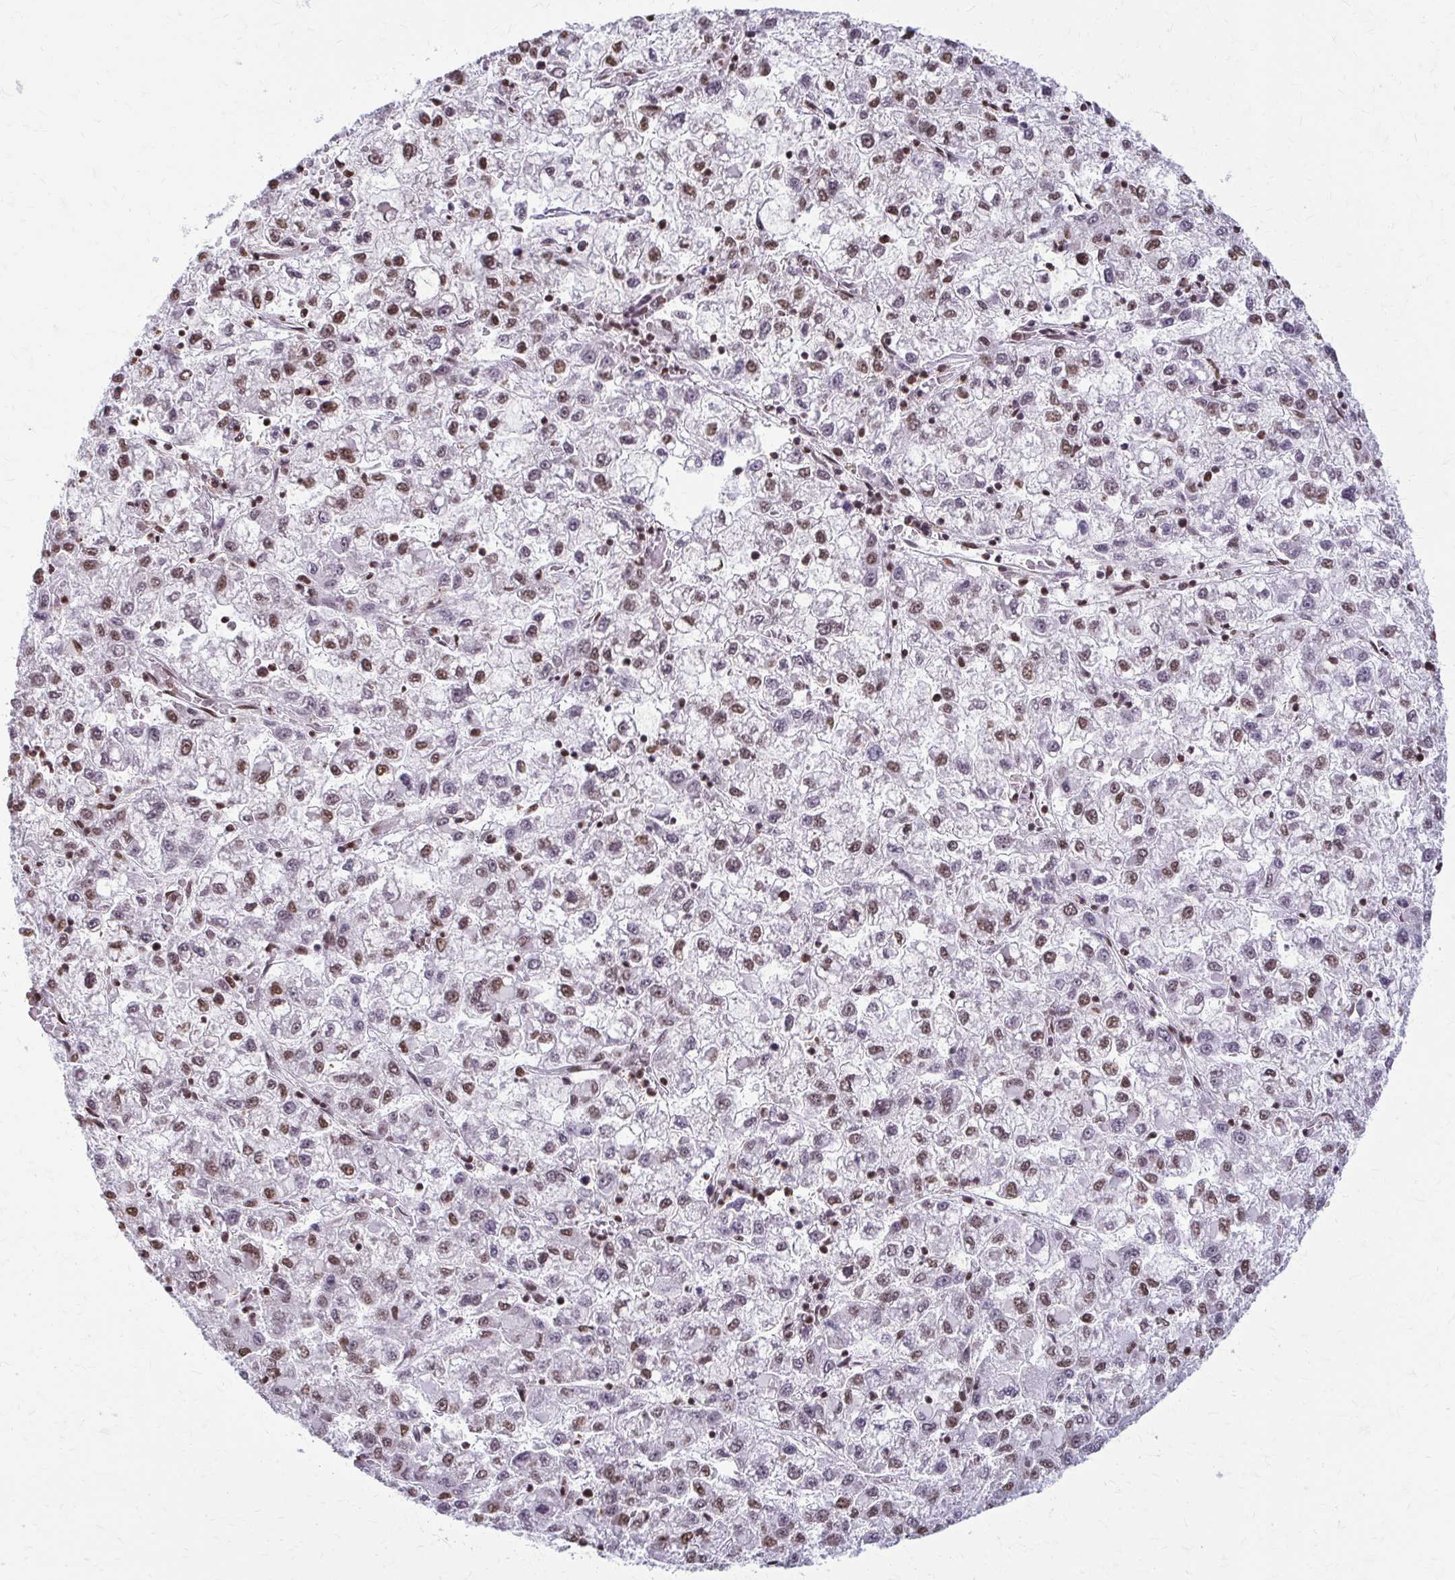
{"staining": {"intensity": "moderate", "quantity": "25%-75%", "location": "nuclear"}, "tissue": "liver cancer", "cell_type": "Tumor cells", "image_type": "cancer", "snomed": [{"axis": "morphology", "description": "Carcinoma, Hepatocellular, NOS"}, {"axis": "topography", "description": "Liver"}], "caption": "Liver cancer (hepatocellular carcinoma) tissue exhibits moderate nuclear positivity in about 25%-75% of tumor cells, visualized by immunohistochemistry.", "gene": "SNRPA", "patient": {"sex": "male", "age": 40}}